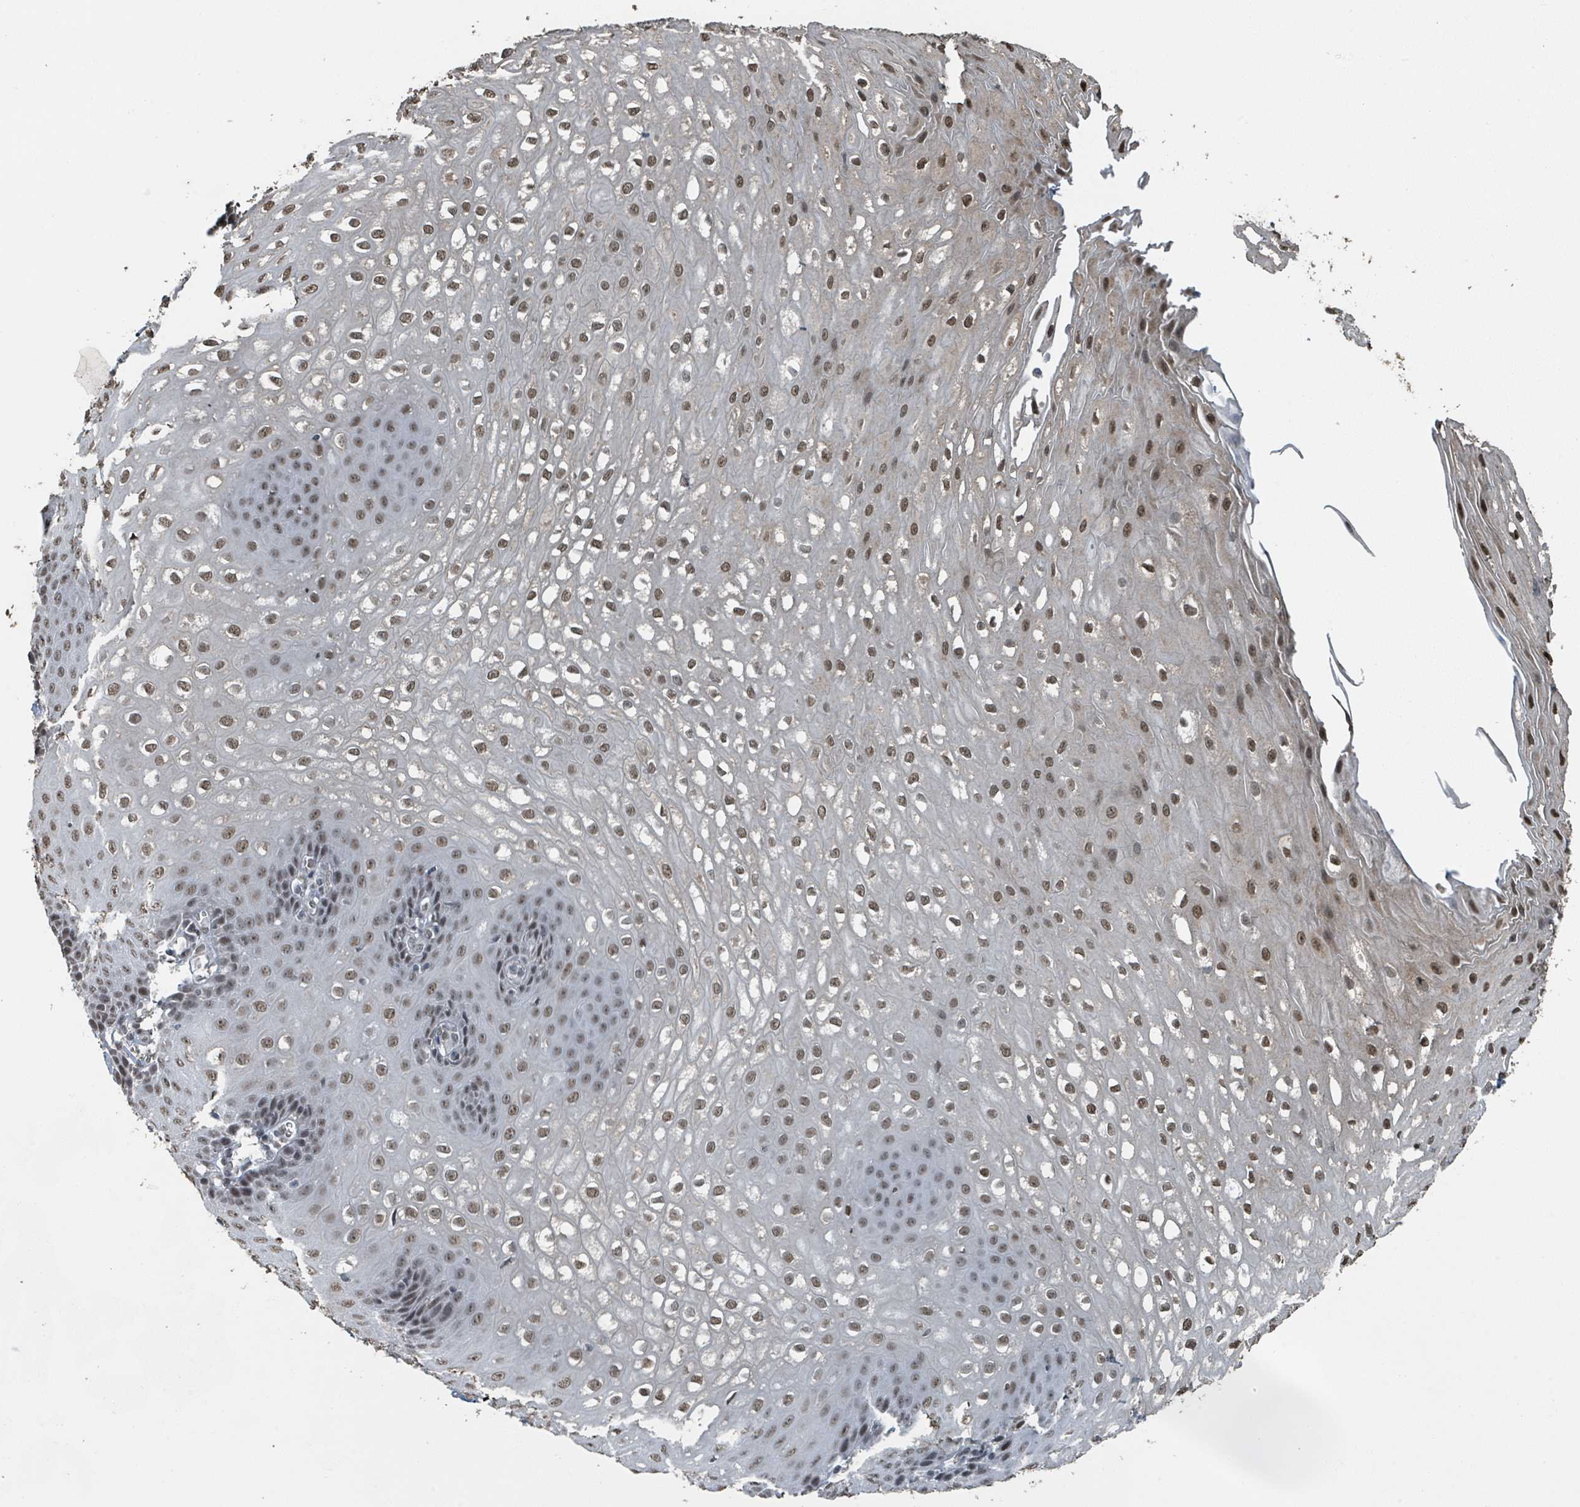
{"staining": {"intensity": "moderate", "quantity": "25%-75%", "location": "nuclear"}, "tissue": "esophagus", "cell_type": "Squamous epithelial cells", "image_type": "normal", "snomed": [{"axis": "morphology", "description": "Normal tissue, NOS"}, {"axis": "topography", "description": "Esophagus"}], "caption": "Squamous epithelial cells exhibit medium levels of moderate nuclear positivity in approximately 25%-75% of cells in normal esophagus. The staining was performed using DAB, with brown indicating positive protein expression. Nuclei are stained blue with hematoxylin.", "gene": "PHIP", "patient": {"sex": "male", "age": 67}}